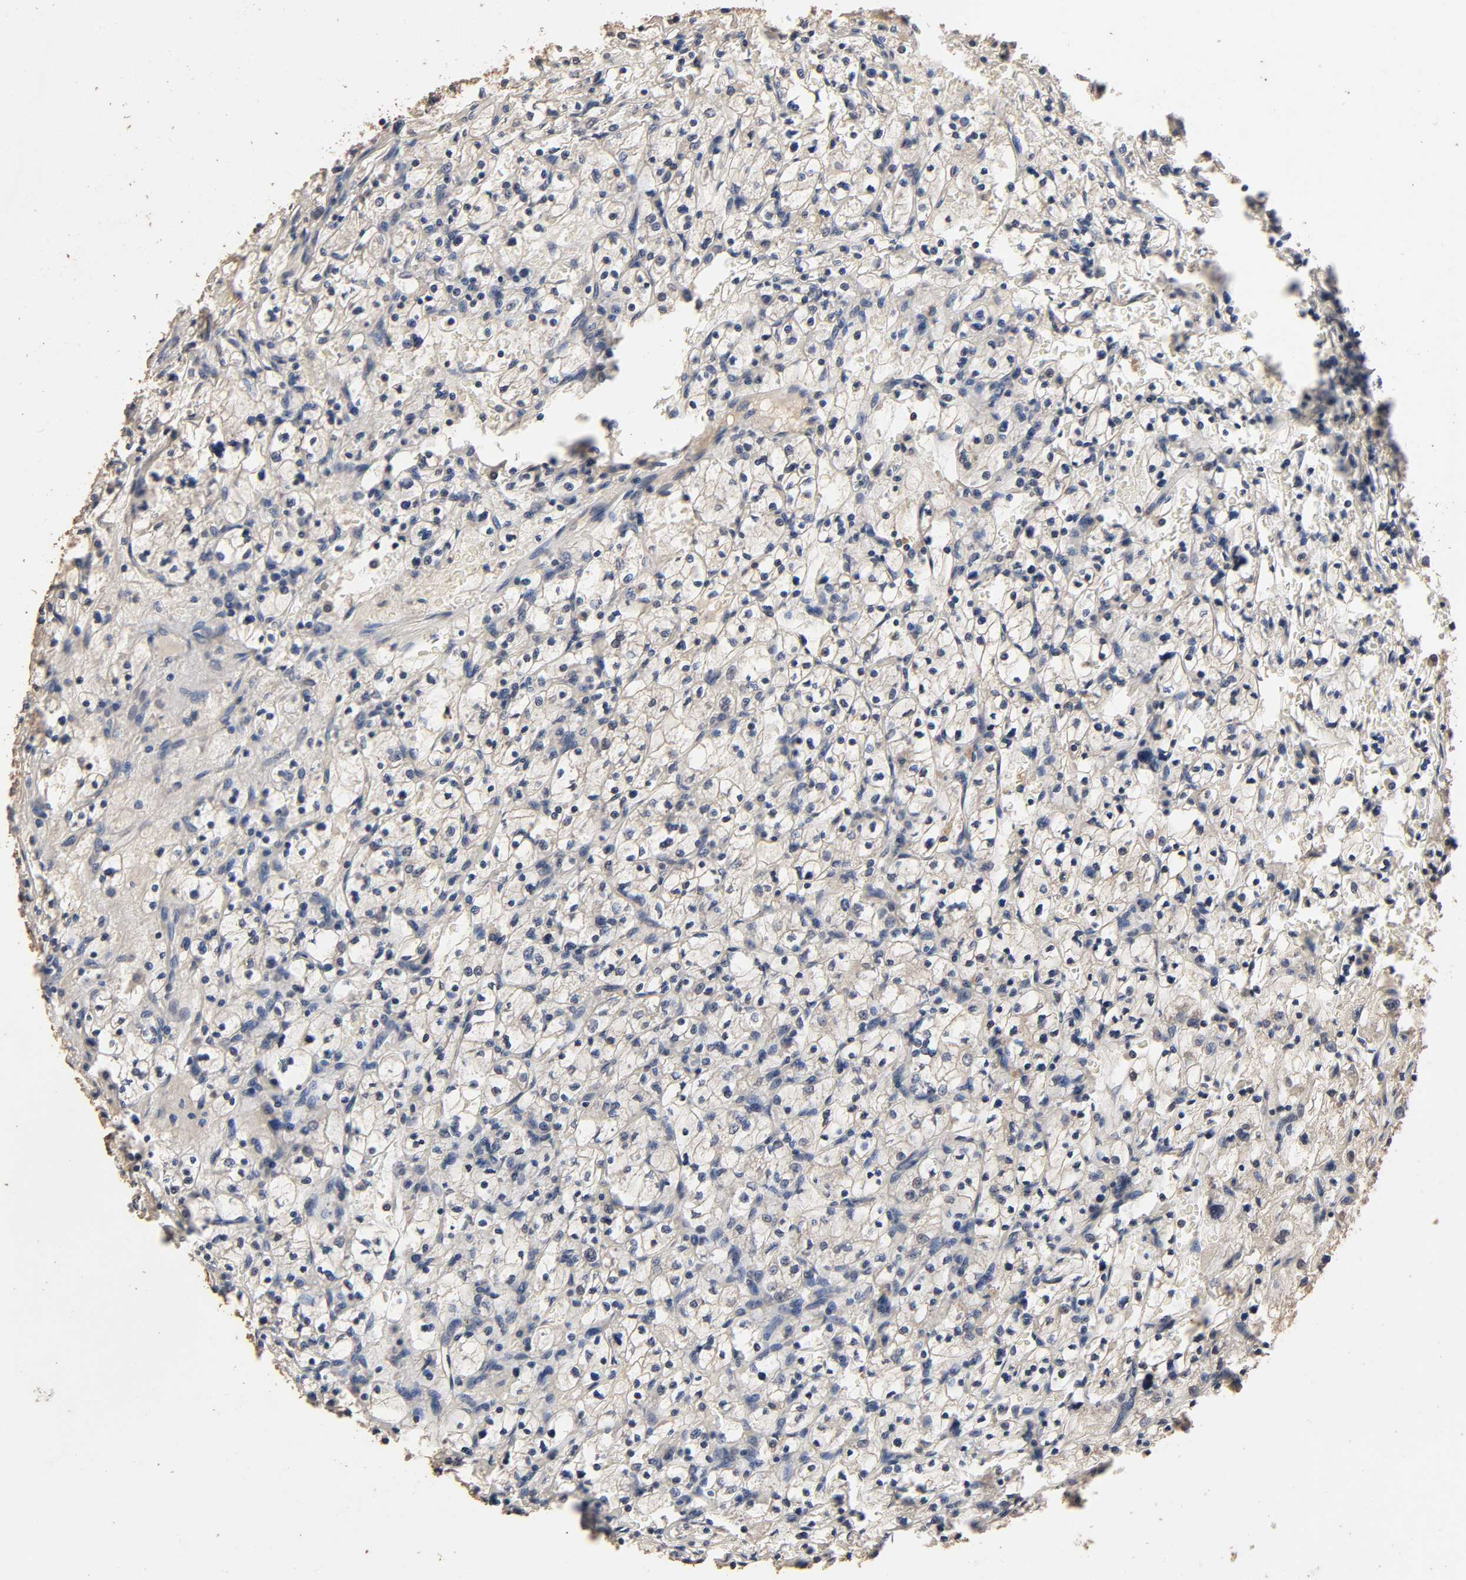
{"staining": {"intensity": "negative", "quantity": "none", "location": "none"}, "tissue": "renal cancer", "cell_type": "Tumor cells", "image_type": "cancer", "snomed": [{"axis": "morphology", "description": "Adenocarcinoma, NOS"}, {"axis": "topography", "description": "Kidney"}], "caption": "Renal adenocarcinoma stained for a protein using immunohistochemistry (IHC) demonstrates no positivity tumor cells.", "gene": "ARHGEF7", "patient": {"sex": "female", "age": 83}}